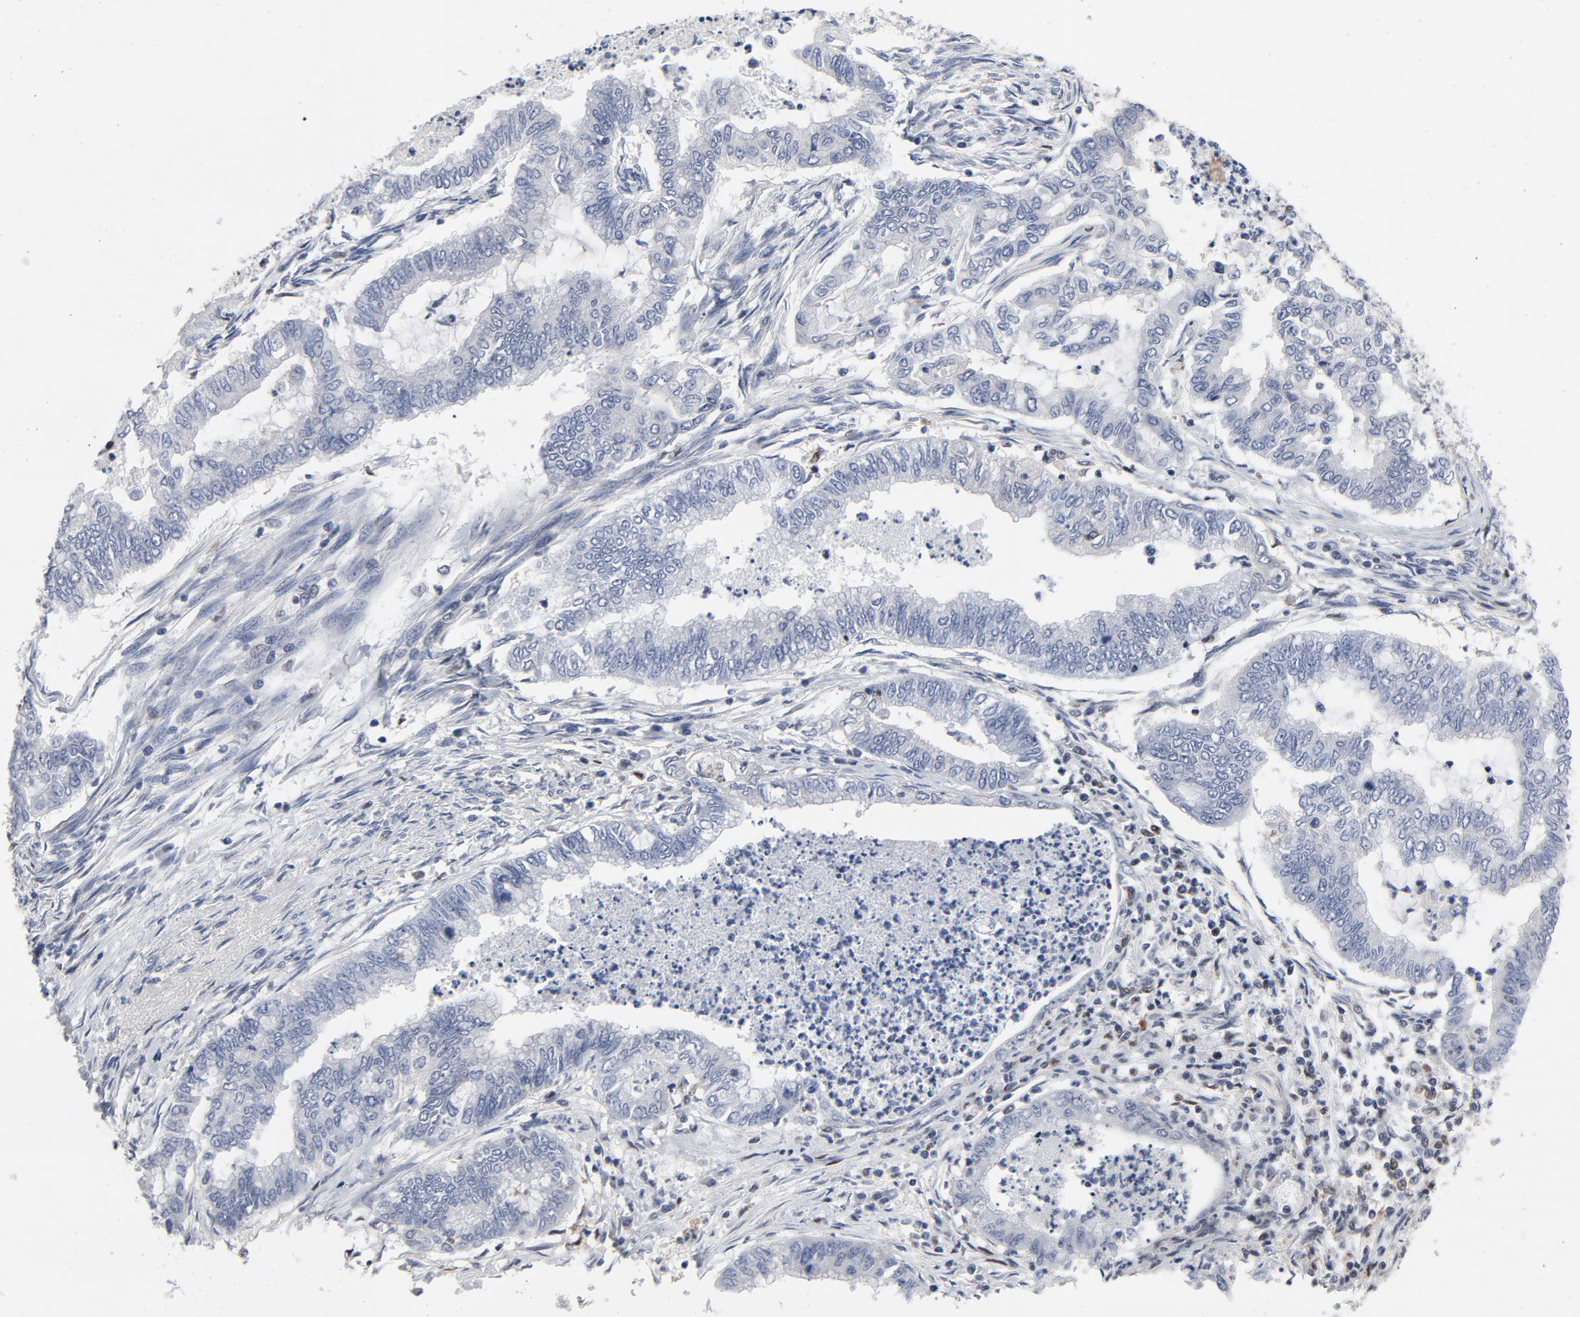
{"staining": {"intensity": "negative", "quantity": "none", "location": "none"}, "tissue": "endometrial cancer", "cell_type": "Tumor cells", "image_type": "cancer", "snomed": [{"axis": "morphology", "description": "Adenocarcinoma, NOS"}, {"axis": "topography", "description": "Endometrium"}], "caption": "An IHC micrograph of adenocarcinoma (endometrial) is shown. There is no staining in tumor cells of adenocarcinoma (endometrial). (DAB immunohistochemistry (IHC), high magnification).", "gene": "NFKB1", "patient": {"sex": "female", "age": 79}}